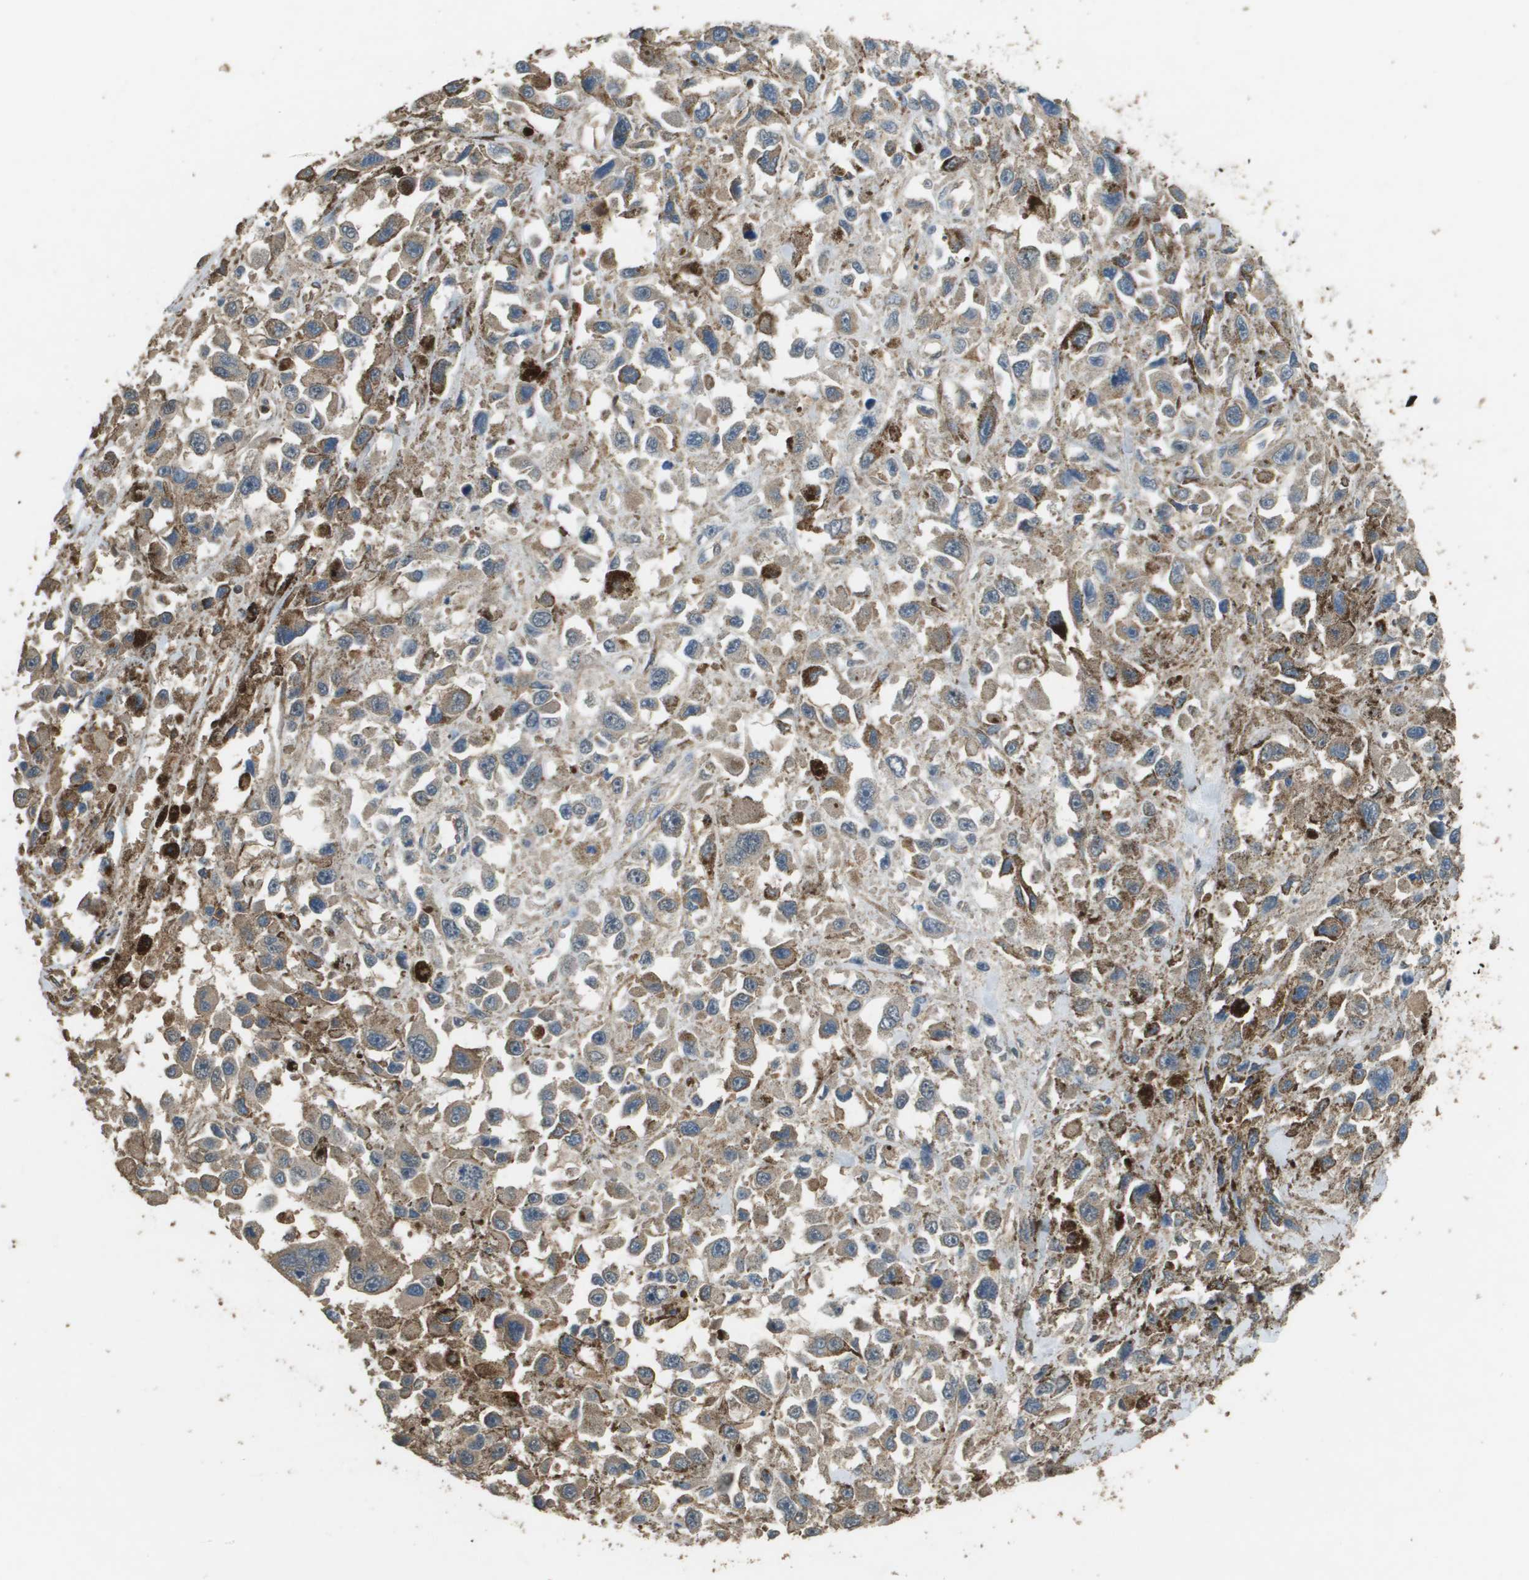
{"staining": {"intensity": "moderate", "quantity": "25%-75%", "location": "cytoplasmic/membranous"}, "tissue": "melanoma", "cell_type": "Tumor cells", "image_type": "cancer", "snomed": [{"axis": "morphology", "description": "Malignant melanoma, Metastatic site"}, {"axis": "topography", "description": "Lymph node"}], "caption": "High-magnification brightfield microscopy of malignant melanoma (metastatic site) stained with DAB (brown) and counterstained with hematoxylin (blue). tumor cells exhibit moderate cytoplasmic/membranous staining is appreciated in approximately25%-75% of cells. The protein of interest is stained brown, and the nuclei are stained in blue (DAB (3,3'-diaminobenzidine) IHC with brightfield microscopy, high magnification).", "gene": "MS4A7", "patient": {"sex": "male", "age": 59}}